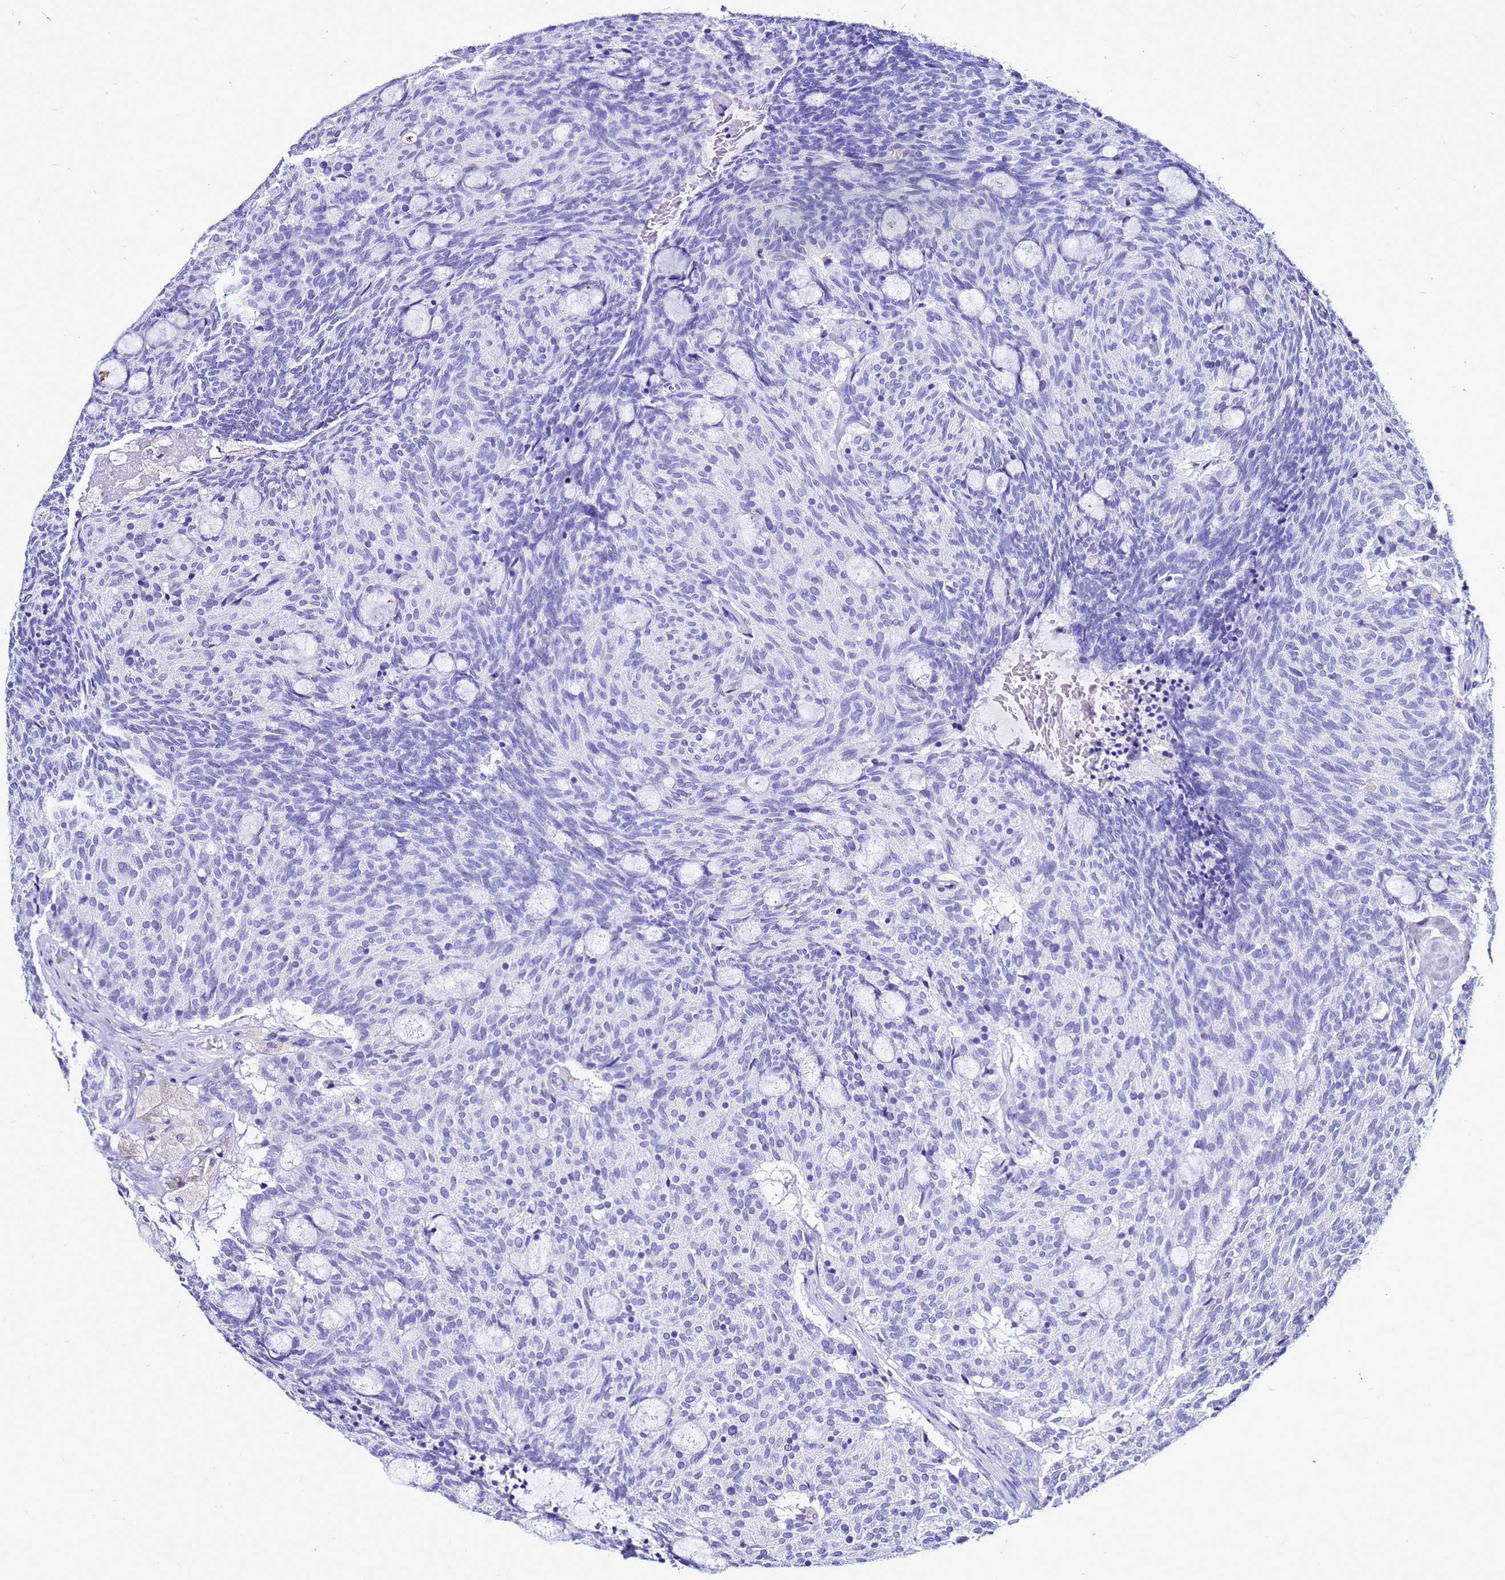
{"staining": {"intensity": "negative", "quantity": "none", "location": "none"}, "tissue": "carcinoid", "cell_type": "Tumor cells", "image_type": "cancer", "snomed": [{"axis": "morphology", "description": "Carcinoid, malignant, NOS"}, {"axis": "topography", "description": "Pancreas"}], "caption": "DAB immunohistochemical staining of carcinoid displays no significant positivity in tumor cells.", "gene": "CSTA", "patient": {"sex": "female", "age": 54}}